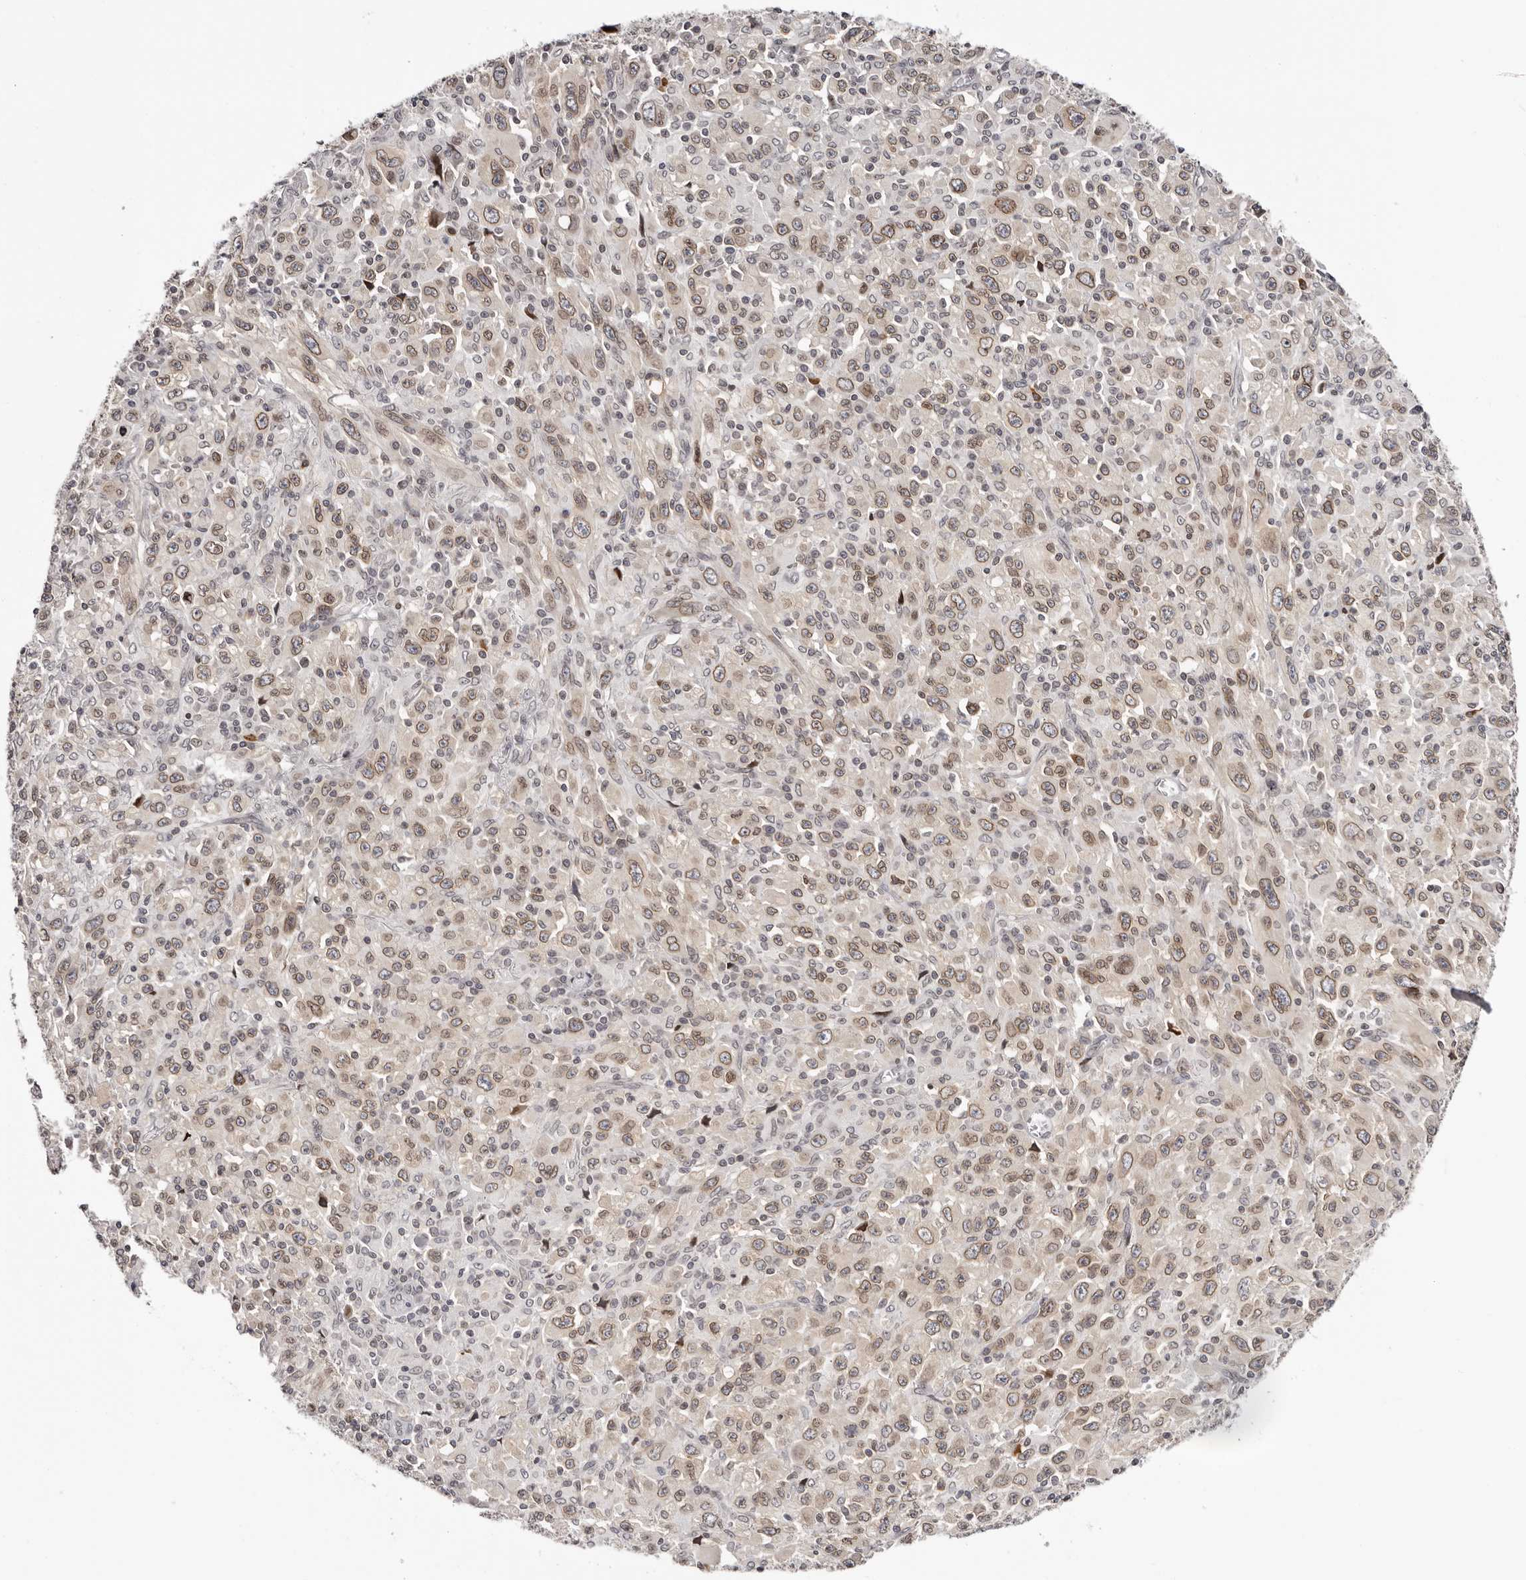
{"staining": {"intensity": "moderate", "quantity": "25%-75%", "location": "cytoplasmic/membranous,nuclear"}, "tissue": "melanoma", "cell_type": "Tumor cells", "image_type": "cancer", "snomed": [{"axis": "morphology", "description": "Malignant melanoma, Metastatic site"}, {"axis": "topography", "description": "Skin"}], "caption": "This is a photomicrograph of immunohistochemistry (IHC) staining of malignant melanoma (metastatic site), which shows moderate expression in the cytoplasmic/membranous and nuclear of tumor cells.", "gene": "NUP153", "patient": {"sex": "female", "age": 56}}